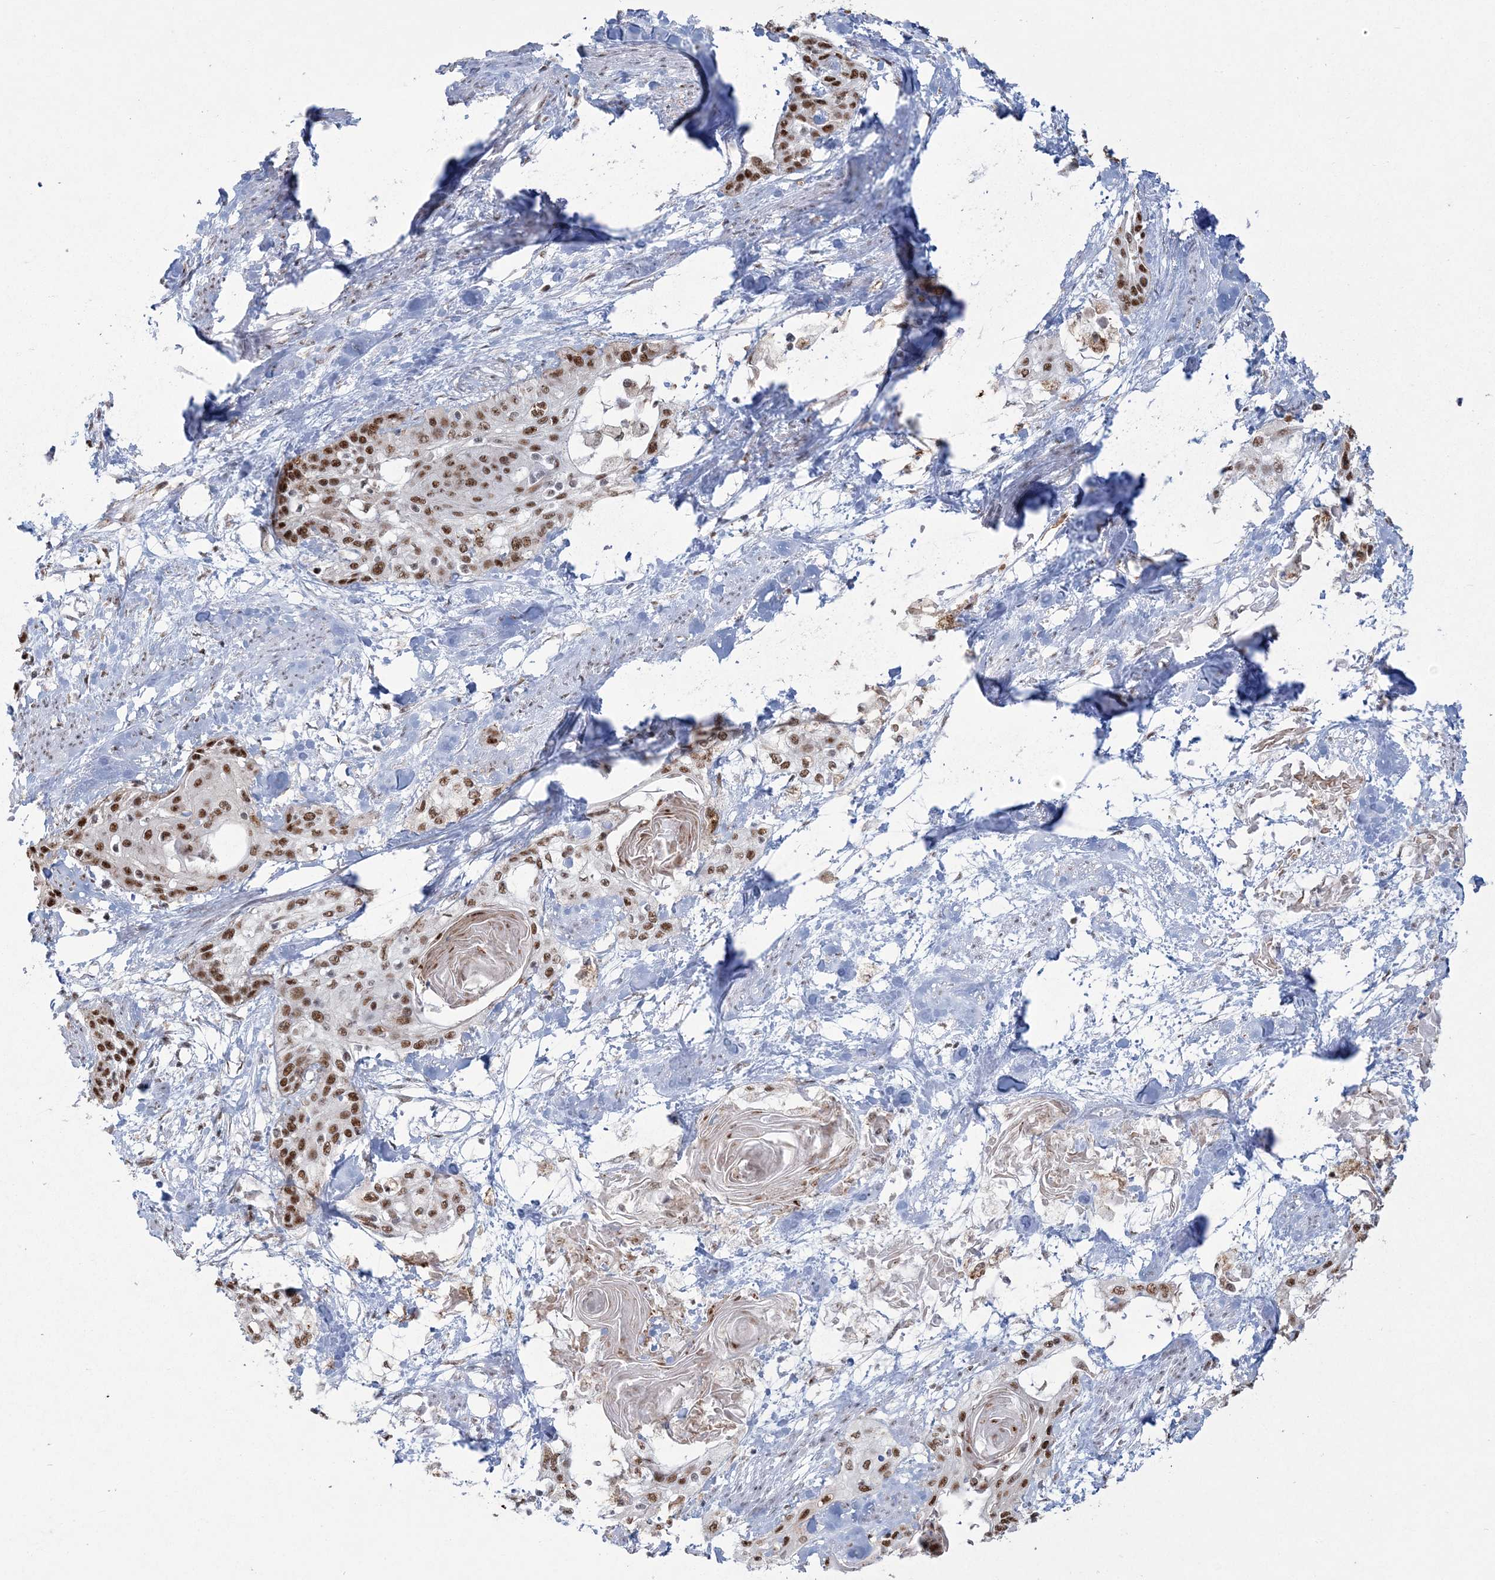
{"staining": {"intensity": "strong", "quantity": ">75%", "location": "nuclear"}, "tissue": "cervical cancer", "cell_type": "Tumor cells", "image_type": "cancer", "snomed": [{"axis": "morphology", "description": "Squamous cell carcinoma, NOS"}, {"axis": "topography", "description": "Cervix"}], "caption": "Human cervical cancer stained with a protein marker exhibits strong staining in tumor cells.", "gene": "RBM17", "patient": {"sex": "female", "age": 57}}